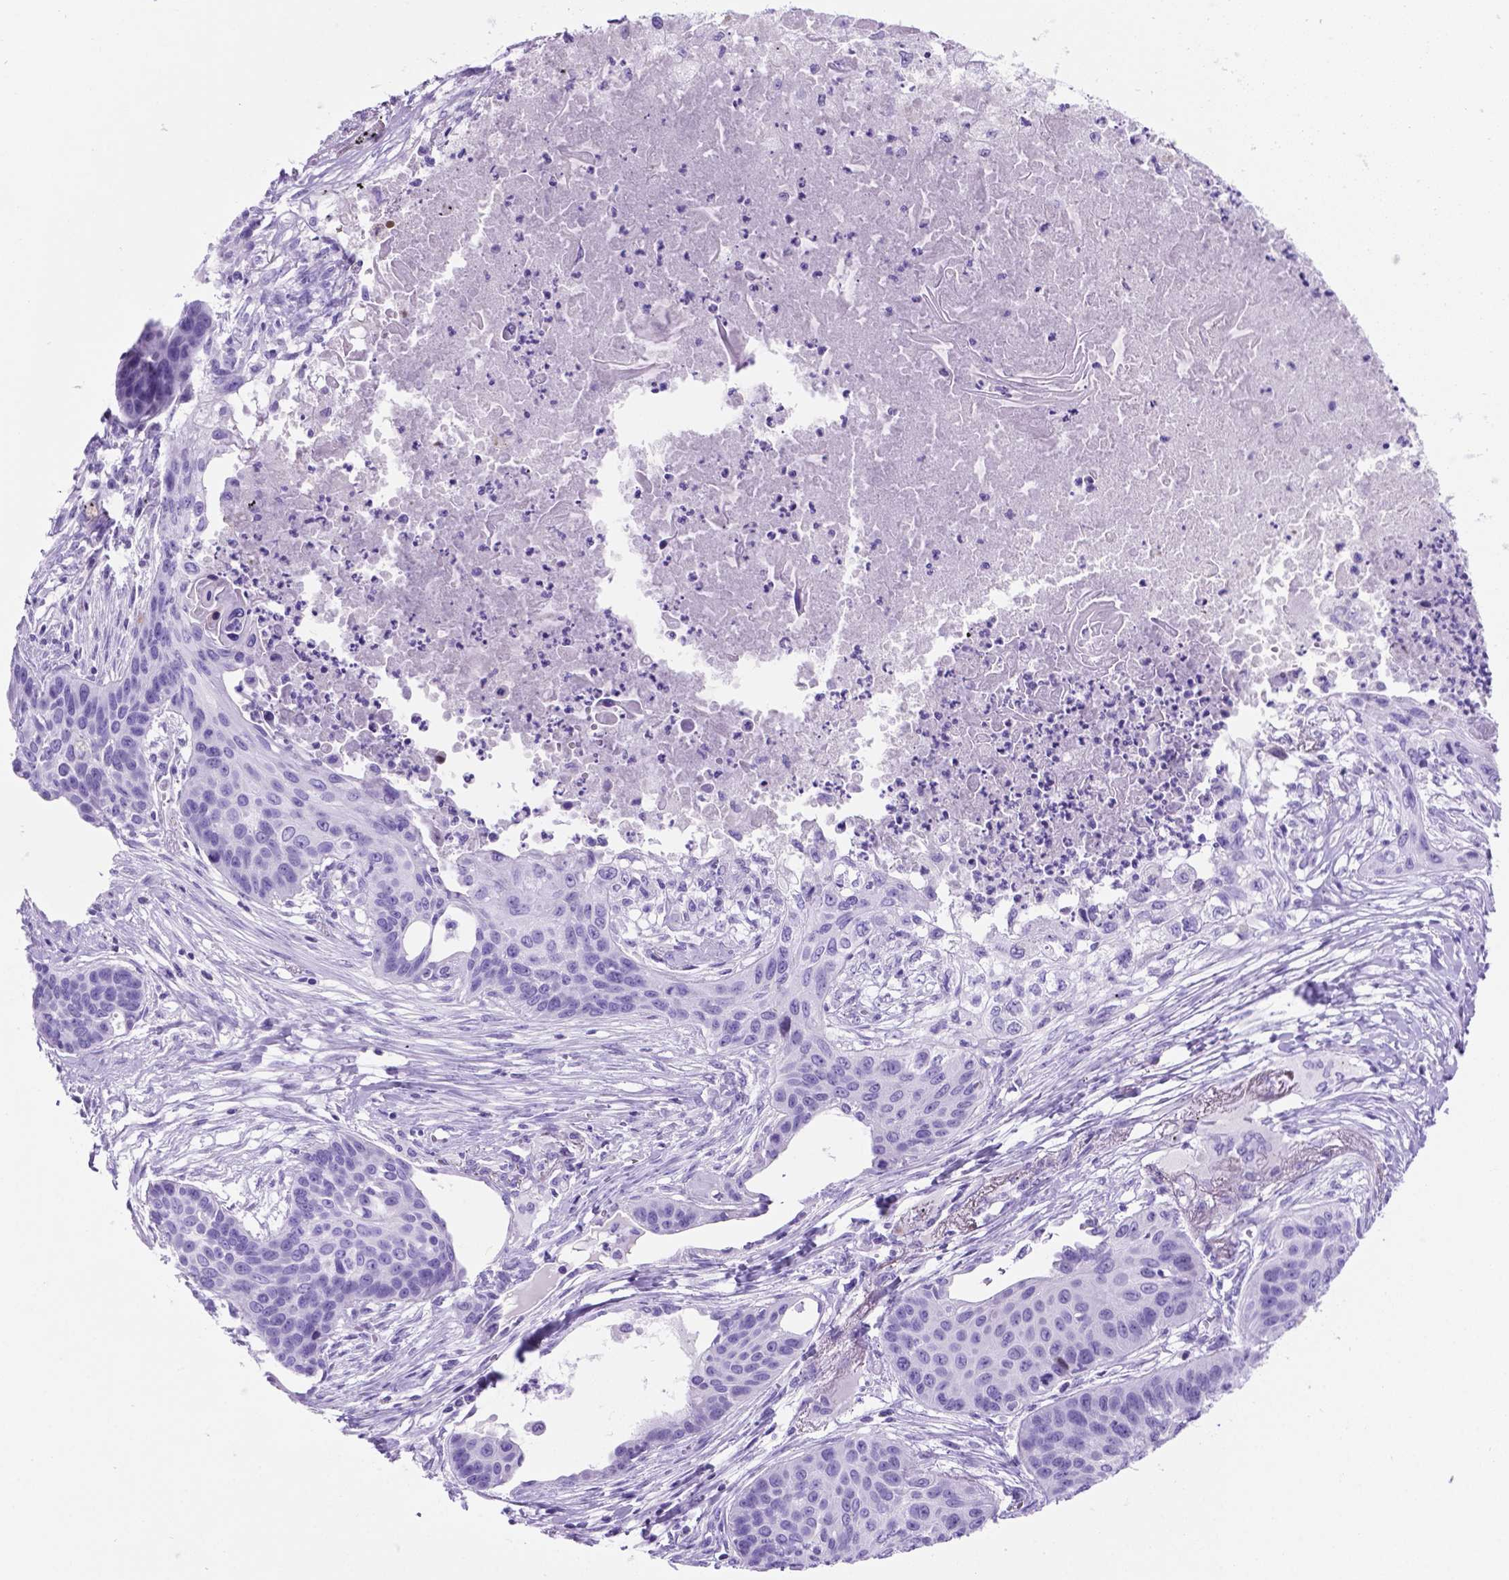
{"staining": {"intensity": "negative", "quantity": "none", "location": "none"}, "tissue": "lung cancer", "cell_type": "Tumor cells", "image_type": "cancer", "snomed": [{"axis": "morphology", "description": "Squamous cell carcinoma, NOS"}, {"axis": "topography", "description": "Lung"}], "caption": "IHC micrograph of squamous cell carcinoma (lung) stained for a protein (brown), which demonstrates no staining in tumor cells. Brightfield microscopy of IHC stained with DAB (3,3'-diaminobenzidine) (brown) and hematoxylin (blue), captured at high magnification.", "gene": "C17orf107", "patient": {"sex": "male", "age": 71}}